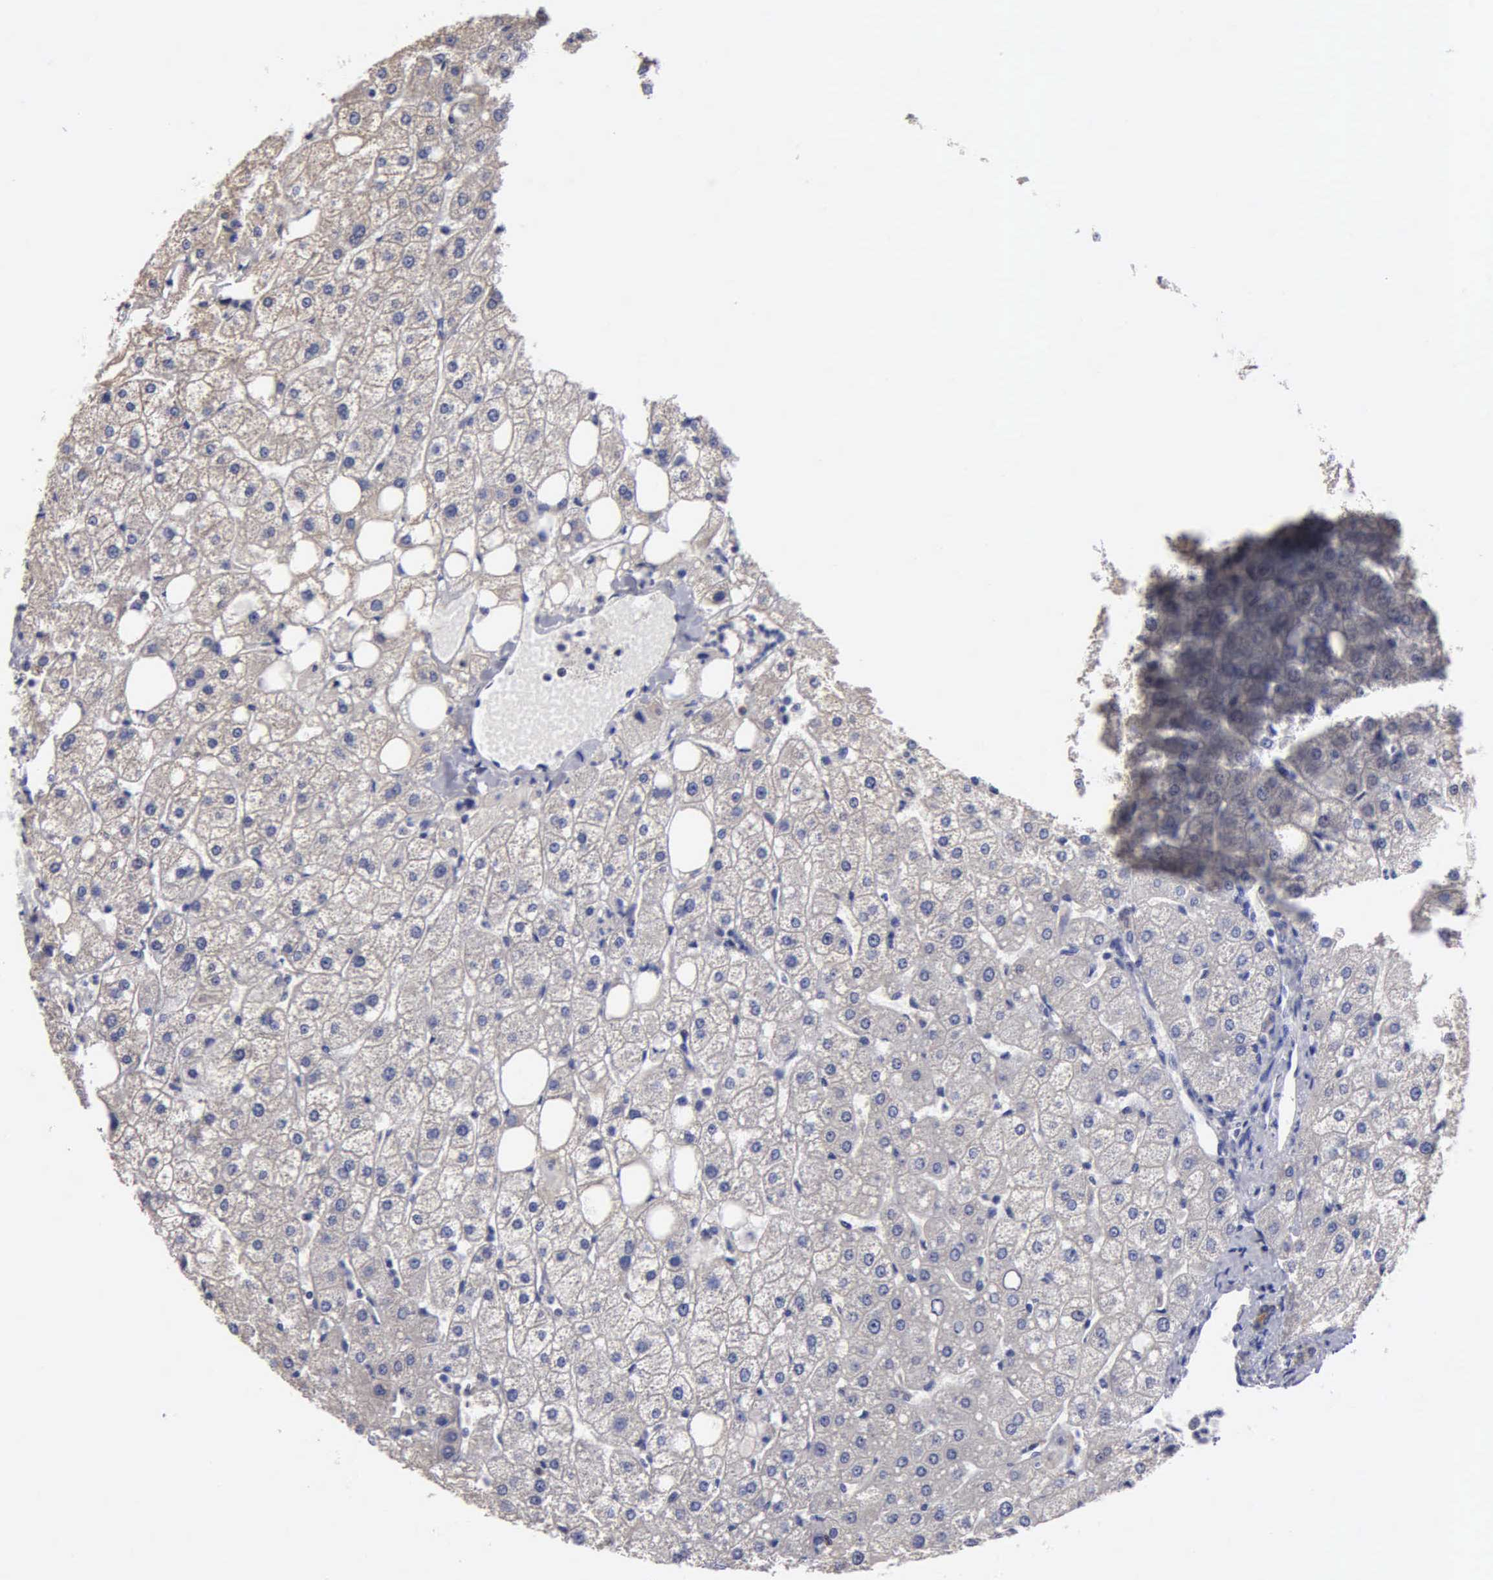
{"staining": {"intensity": "moderate", "quantity": ">75%", "location": "cytoplasmic/membranous"}, "tissue": "liver", "cell_type": "Cholangiocytes", "image_type": "normal", "snomed": [{"axis": "morphology", "description": "Normal tissue, NOS"}, {"axis": "topography", "description": "Liver"}], "caption": "Brown immunohistochemical staining in unremarkable human liver displays moderate cytoplasmic/membranous staining in approximately >75% of cholangiocytes. The staining is performed using DAB (3,3'-diaminobenzidine) brown chromogen to label protein expression. The nuclei are counter-stained blue using hematoxylin.", "gene": "PTGS2", "patient": {"sex": "male", "age": 35}}